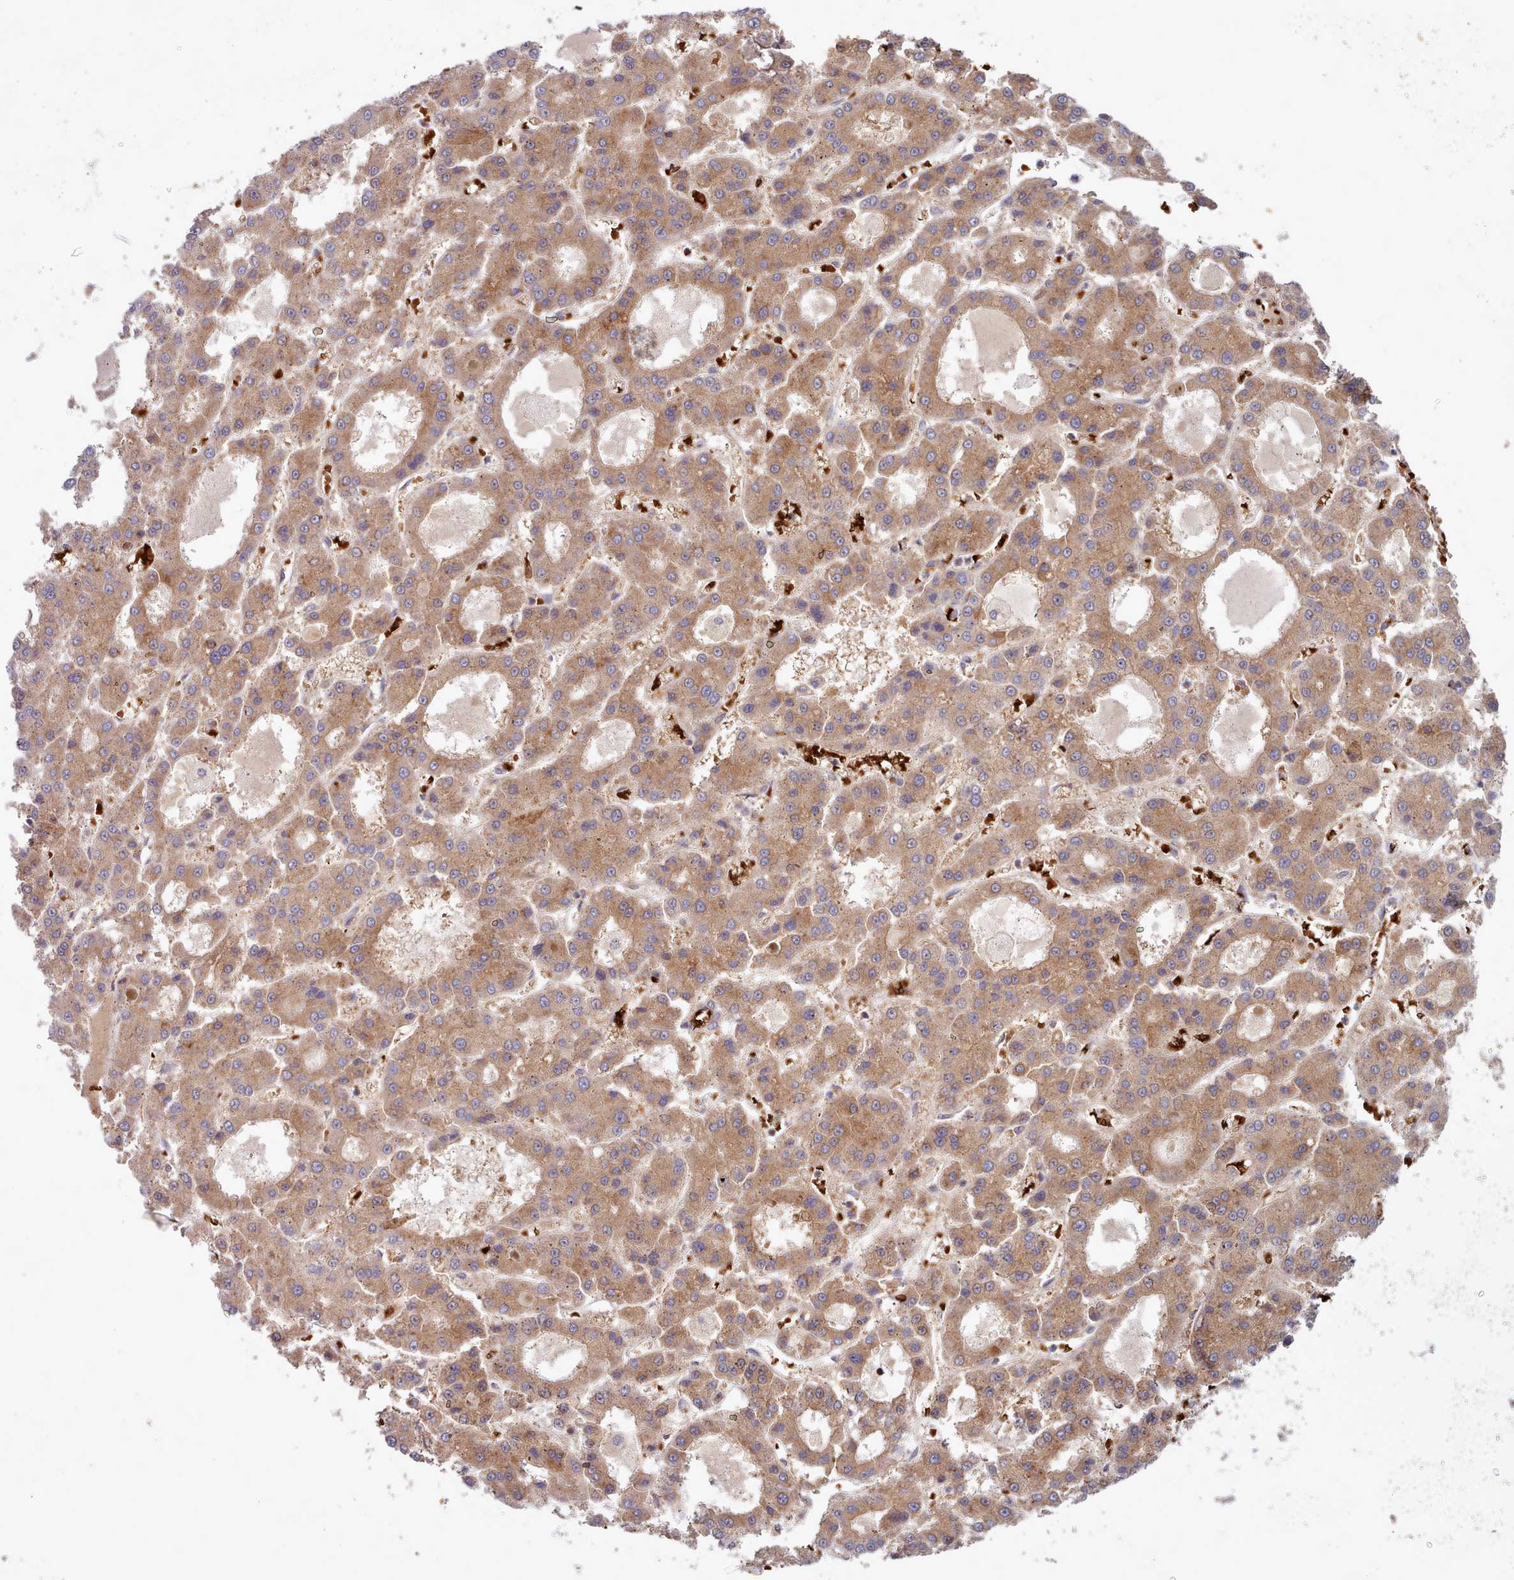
{"staining": {"intensity": "moderate", "quantity": ">75%", "location": "cytoplasmic/membranous"}, "tissue": "liver cancer", "cell_type": "Tumor cells", "image_type": "cancer", "snomed": [{"axis": "morphology", "description": "Carcinoma, Hepatocellular, NOS"}, {"axis": "topography", "description": "Liver"}], "caption": "Approximately >75% of tumor cells in liver cancer (hepatocellular carcinoma) demonstrate moderate cytoplasmic/membranous protein expression as visualized by brown immunohistochemical staining.", "gene": "UBE2G1", "patient": {"sex": "male", "age": 70}}